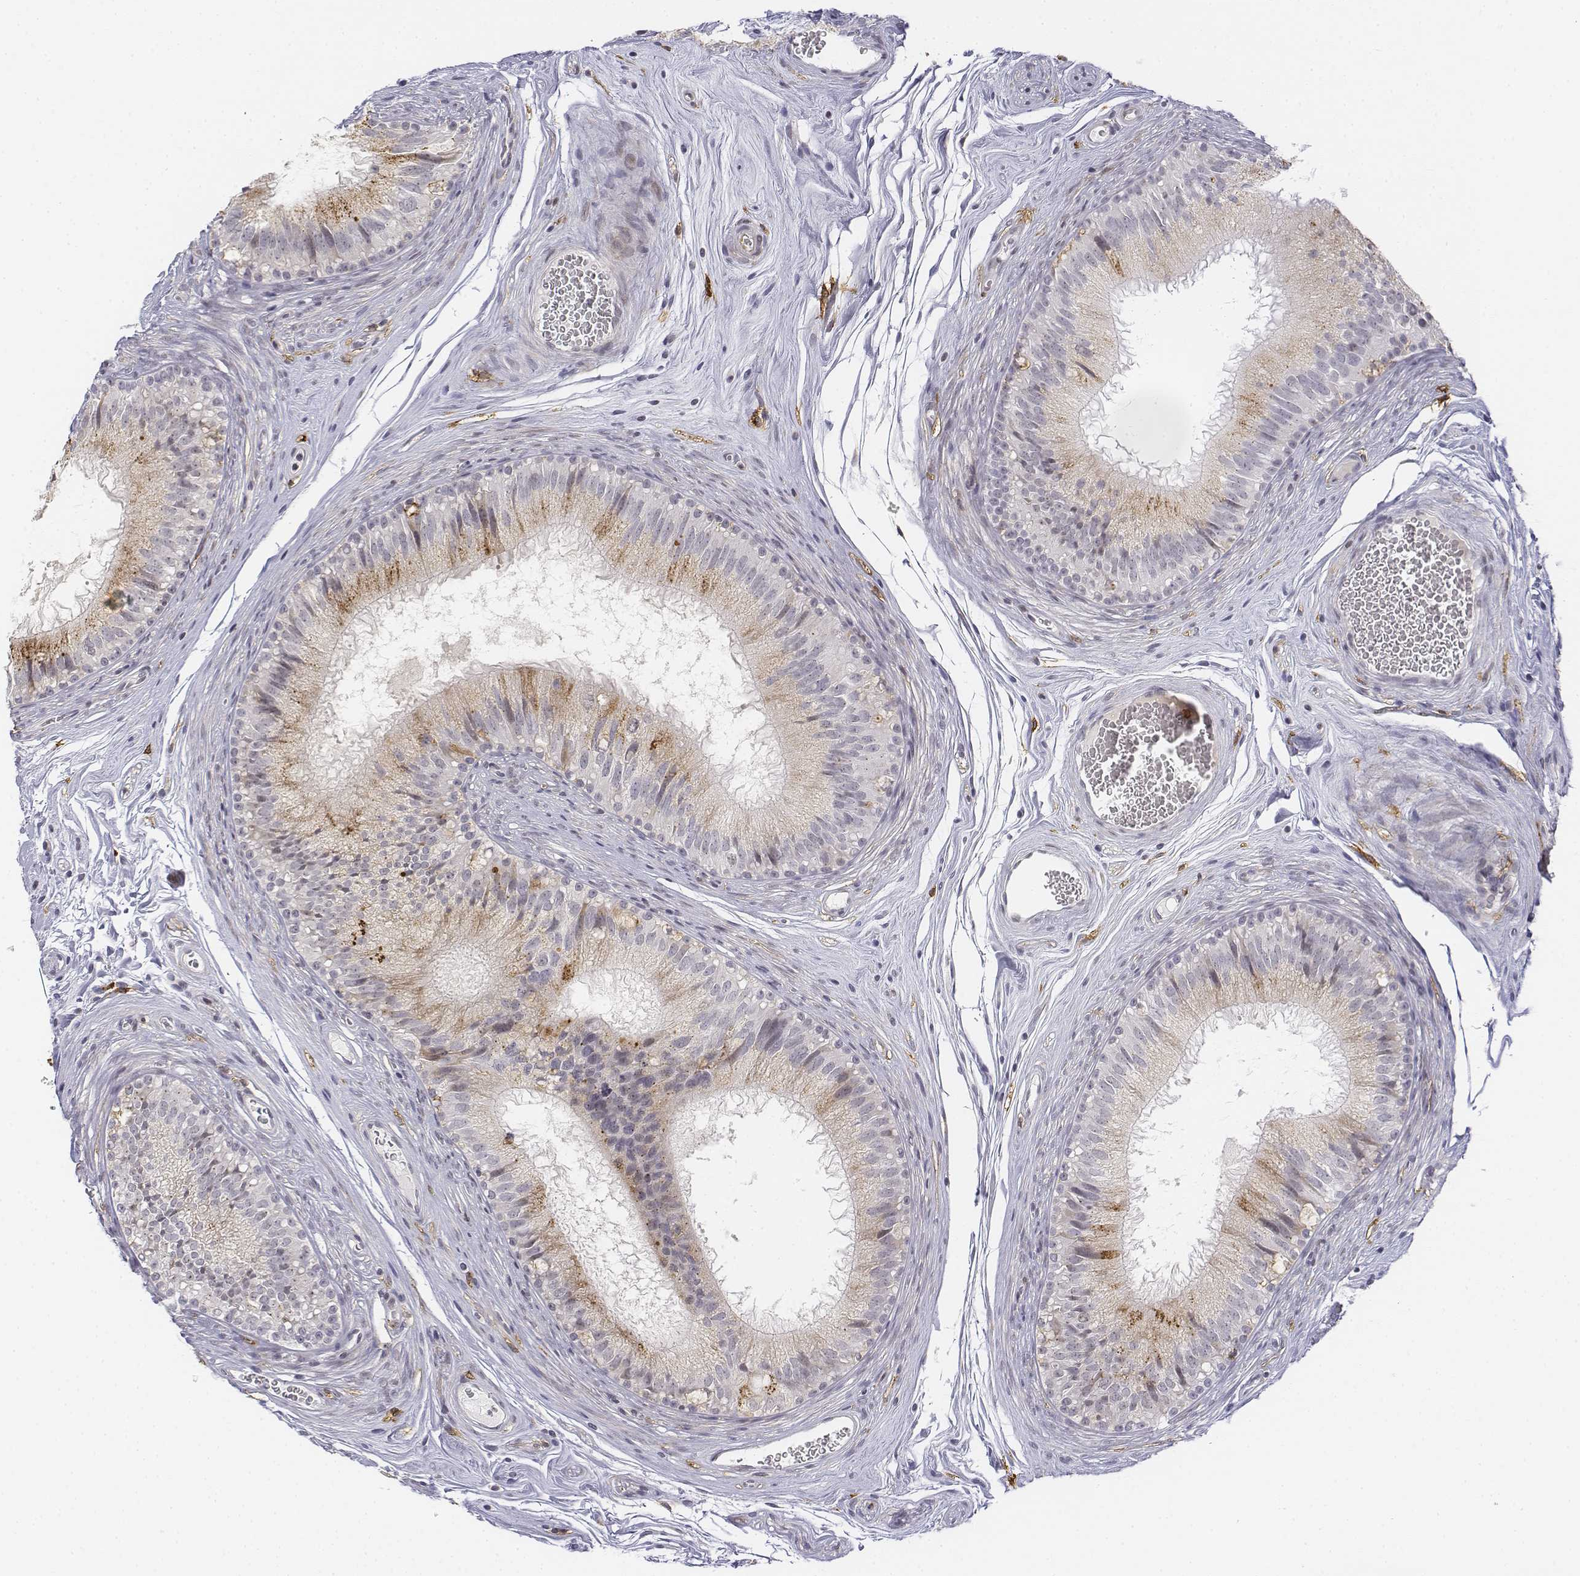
{"staining": {"intensity": "negative", "quantity": "none", "location": "none"}, "tissue": "epididymis", "cell_type": "Glandular cells", "image_type": "normal", "snomed": [{"axis": "morphology", "description": "Normal tissue, NOS"}, {"axis": "topography", "description": "Epididymis"}], "caption": "High power microscopy histopathology image of an immunohistochemistry photomicrograph of benign epididymis, revealing no significant positivity in glandular cells.", "gene": "CD14", "patient": {"sex": "male", "age": 37}}